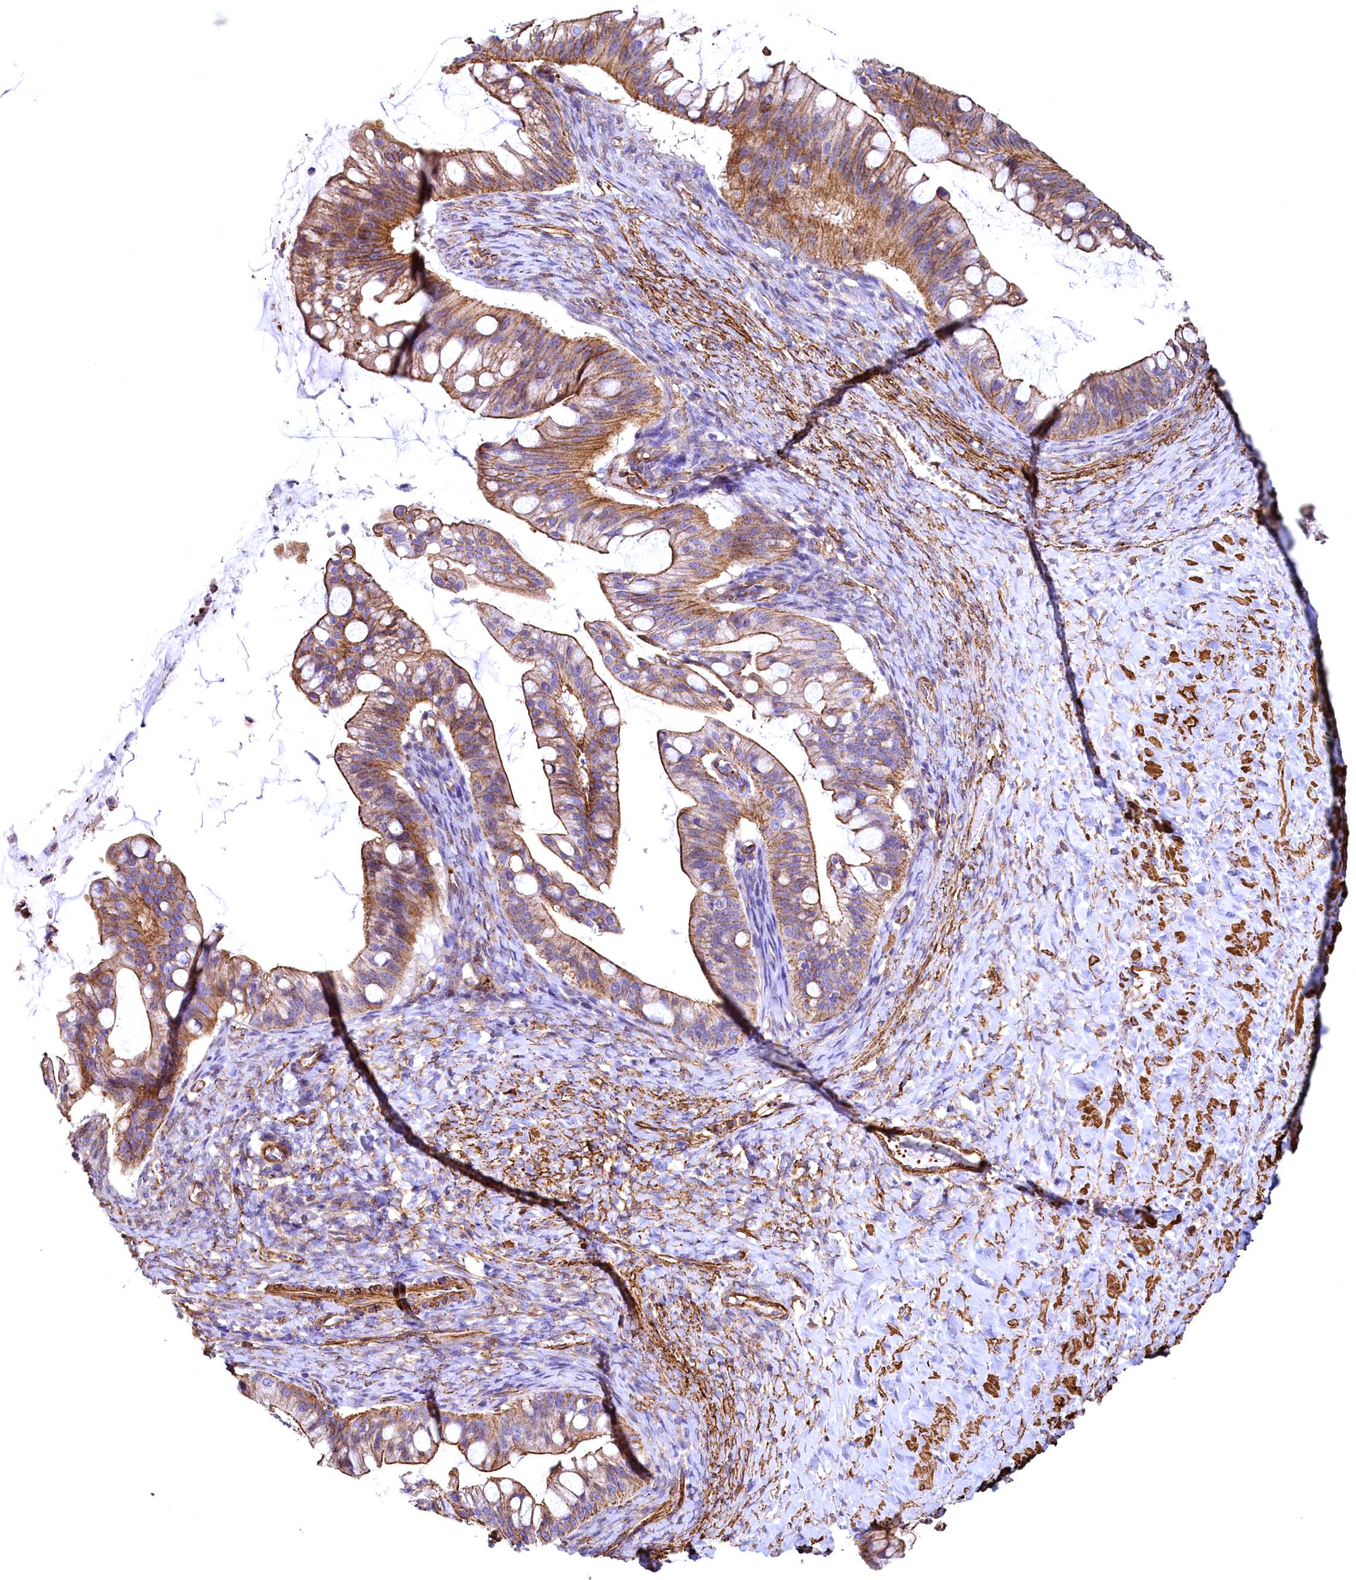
{"staining": {"intensity": "moderate", "quantity": ">75%", "location": "cytoplasmic/membranous"}, "tissue": "ovarian cancer", "cell_type": "Tumor cells", "image_type": "cancer", "snomed": [{"axis": "morphology", "description": "Cystadenocarcinoma, mucinous, NOS"}, {"axis": "topography", "description": "Ovary"}], "caption": "IHC histopathology image of neoplastic tissue: mucinous cystadenocarcinoma (ovarian) stained using IHC exhibits medium levels of moderate protein expression localized specifically in the cytoplasmic/membranous of tumor cells, appearing as a cytoplasmic/membranous brown color.", "gene": "THBS1", "patient": {"sex": "female", "age": 73}}